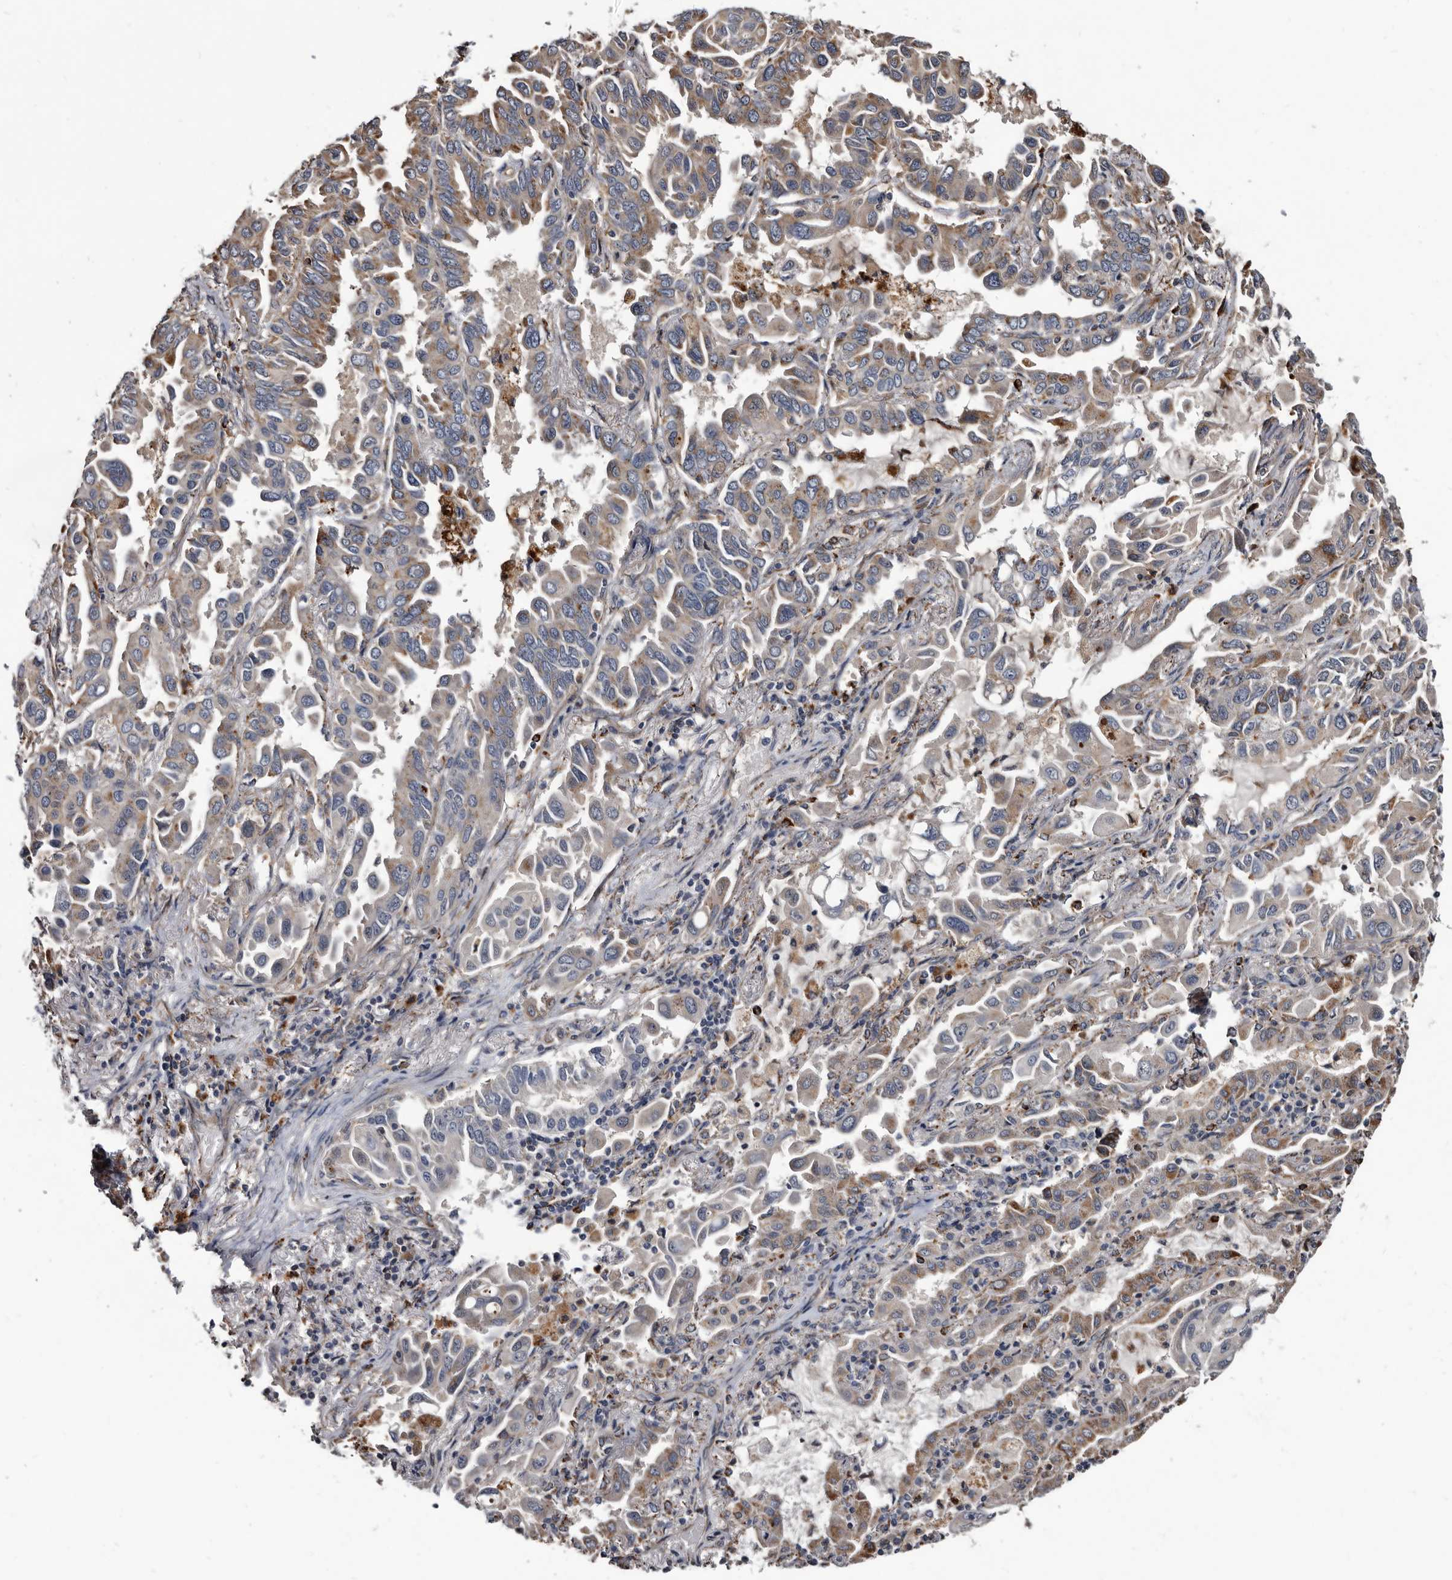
{"staining": {"intensity": "weak", "quantity": "25%-75%", "location": "cytoplasmic/membranous"}, "tissue": "lung cancer", "cell_type": "Tumor cells", "image_type": "cancer", "snomed": [{"axis": "morphology", "description": "Adenocarcinoma, NOS"}, {"axis": "topography", "description": "Lung"}], "caption": "High-power microscopy captured an IHC histopathology image of lung cancer, revealing weak cytoplasmic/membranous positivity in about 25%-75% of tumor cells.", "gene": "CTSA", "patient": {"sex": "male", "age": 64}}